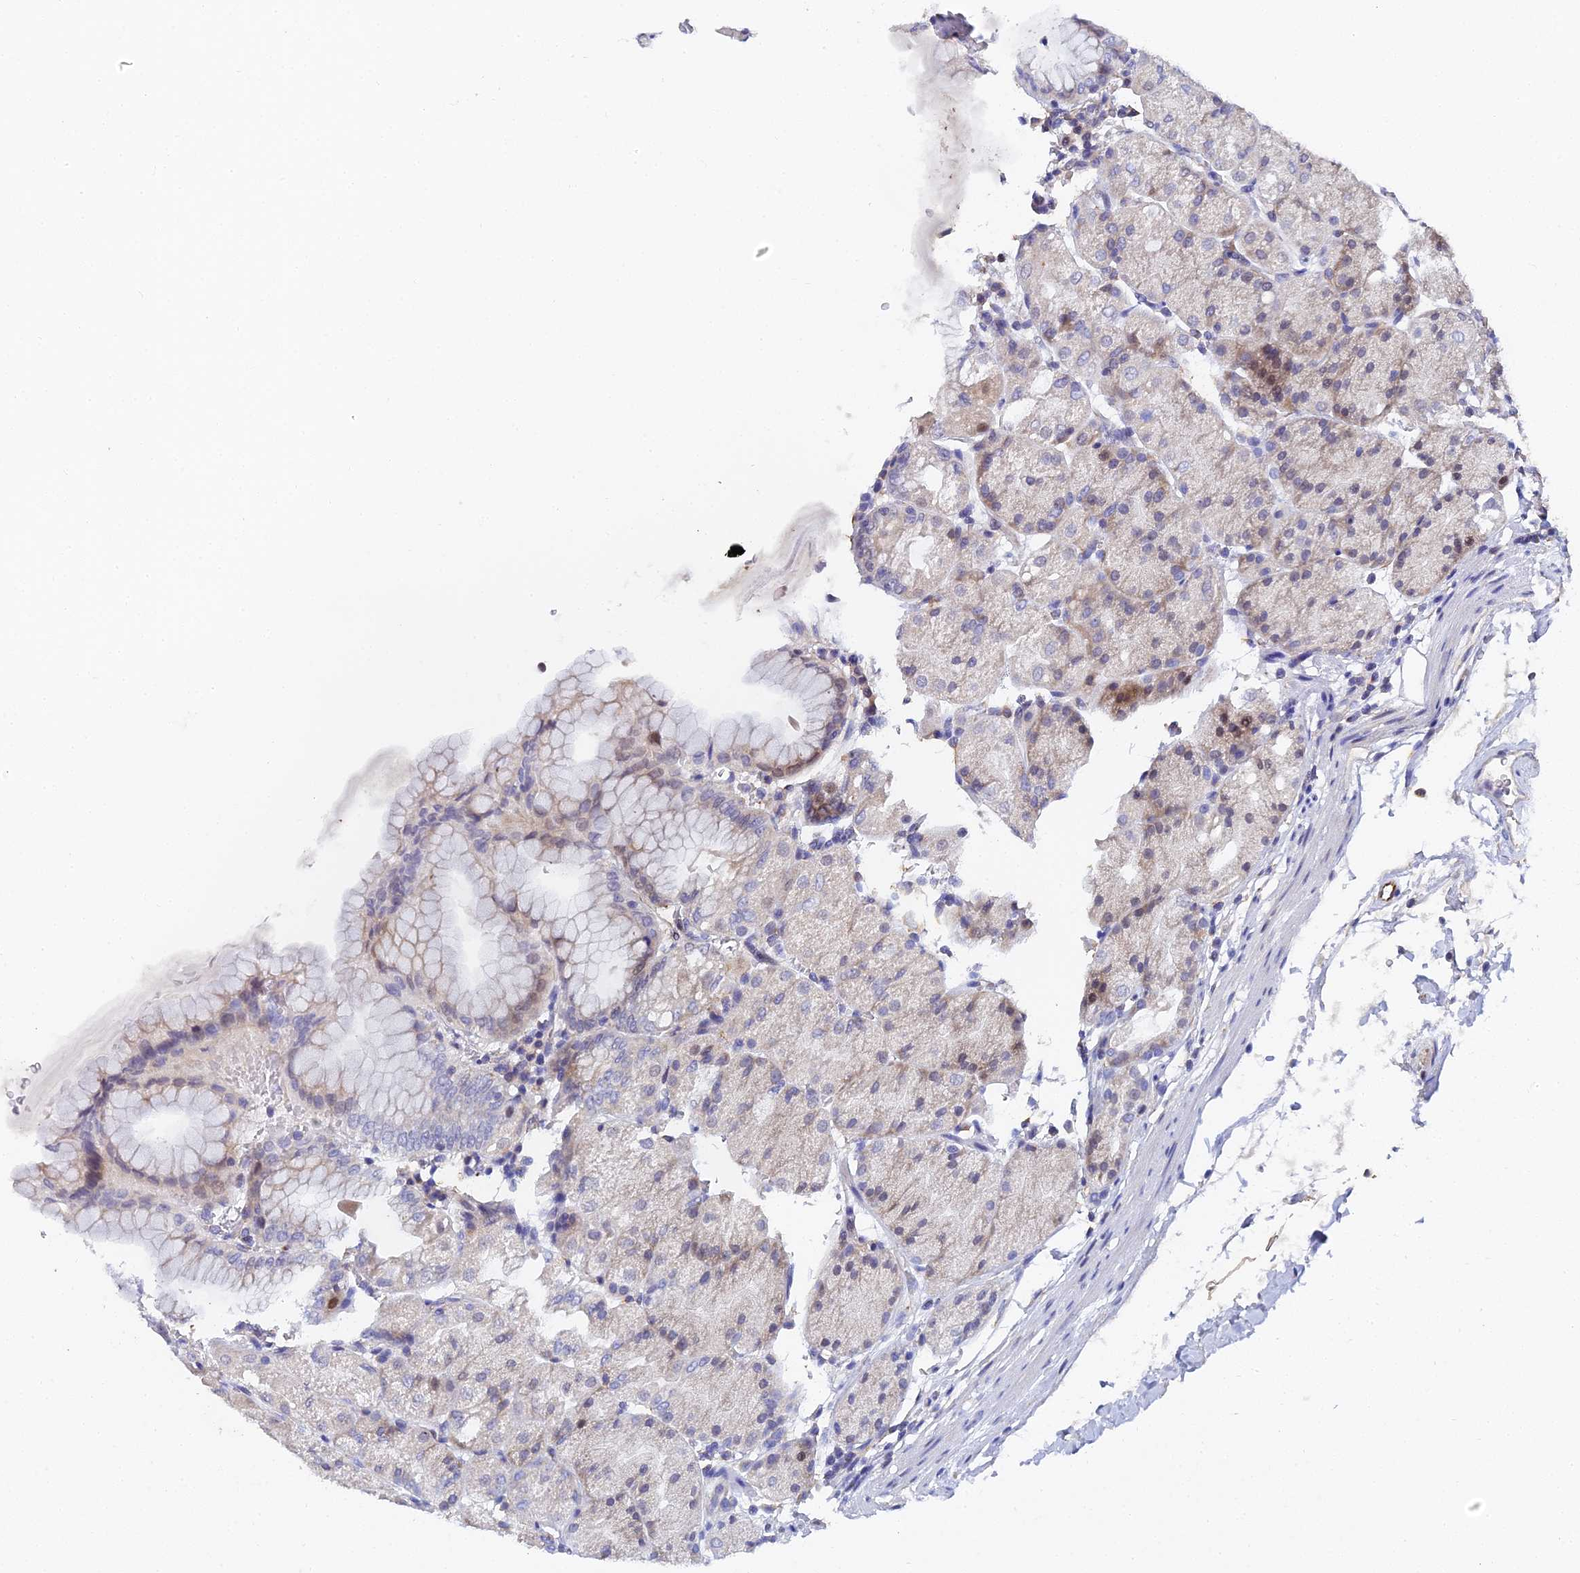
{"staining": {"intensity": "moderate", "quantity": "<25%", "location": "cytoplasmic/membranous,nuclear"}, "tissue": "stomach", "cell_type": "Glandular cells", "image_type": "normal", "snomed": [{"axis": "morphology", "description": "Normal tissue, NOS"}, {"axis": "topography", "description": "Stomach, upper"}, {"axis": "topography", "description": "Stomach, lower"}], "caption": "Glandular cells exhibit moderate cytoplasmic/membranous,nuclear expression in about <25% of cells in unremarkable stomach.", "gene": "ENSG00000268674", "patient": {"sex": "male", "age": 62}}